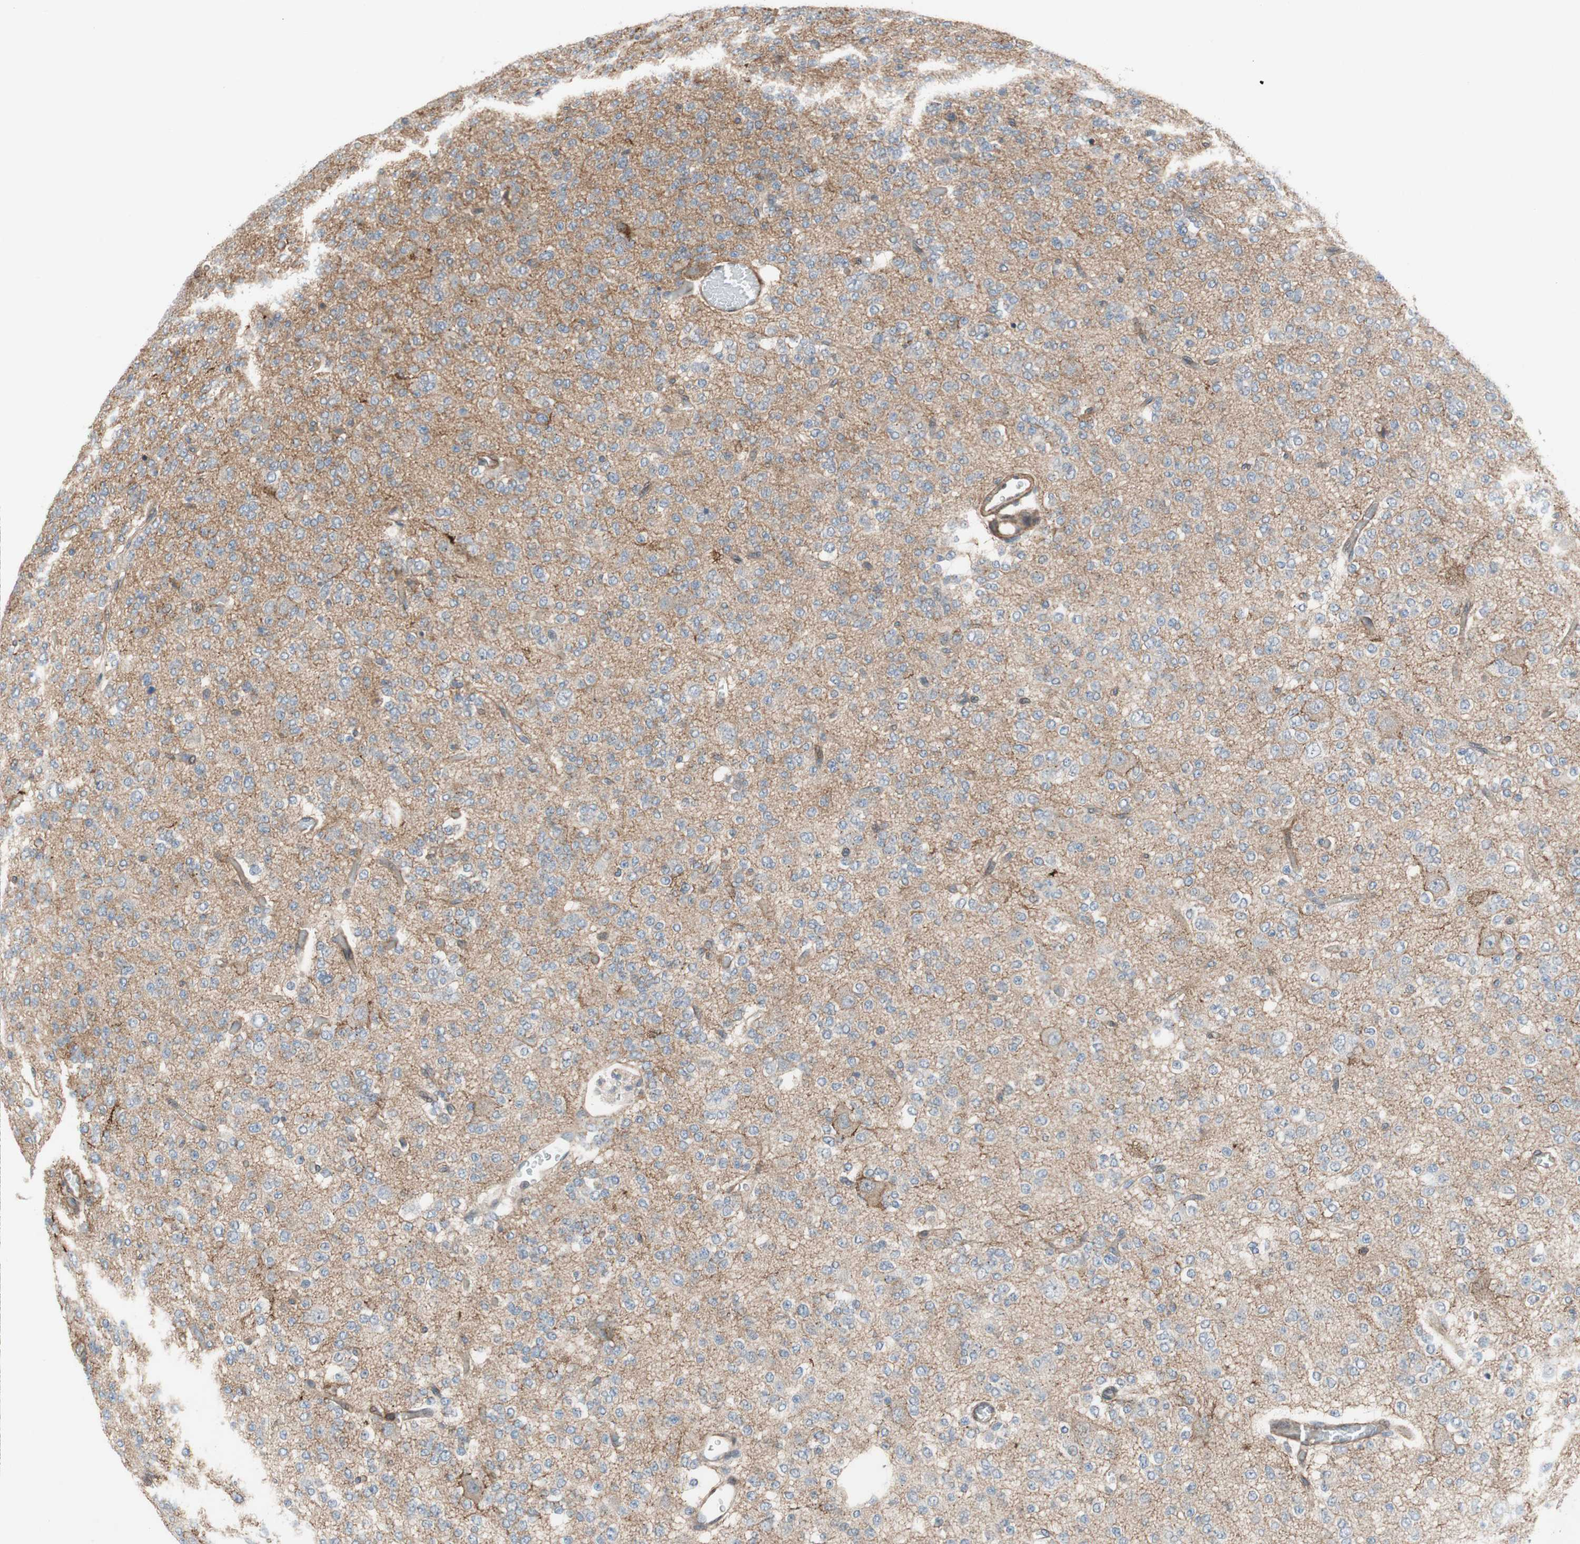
{"staining": {"intensity": "moderate", "quantity": ">75%", "location": "cytoplasmic/membranous"}, "tissue": "glioma", "cell_type": "Tumor cells", "image_type": "cancer", "snomed": [{"axis": "morphology", "description": "Glioma, malignant, Low grade"}, {"axis": "topography", "description": "Brain"}], "caption": "IHC staining of glioma, which reveals medium levels of moderate cytoplasmic/membranous staining in about >75% of tumor cells indicating moderate cytoplasmic/membranous protein staining. The staining was performed using DAB (3,3'-diaminobenzidine) (brown) for protein detection and nuclei were counterstained in hematoxylin (blue).", "gene": "GRHL1", "patient": {"sex": "male", "age": 38}}